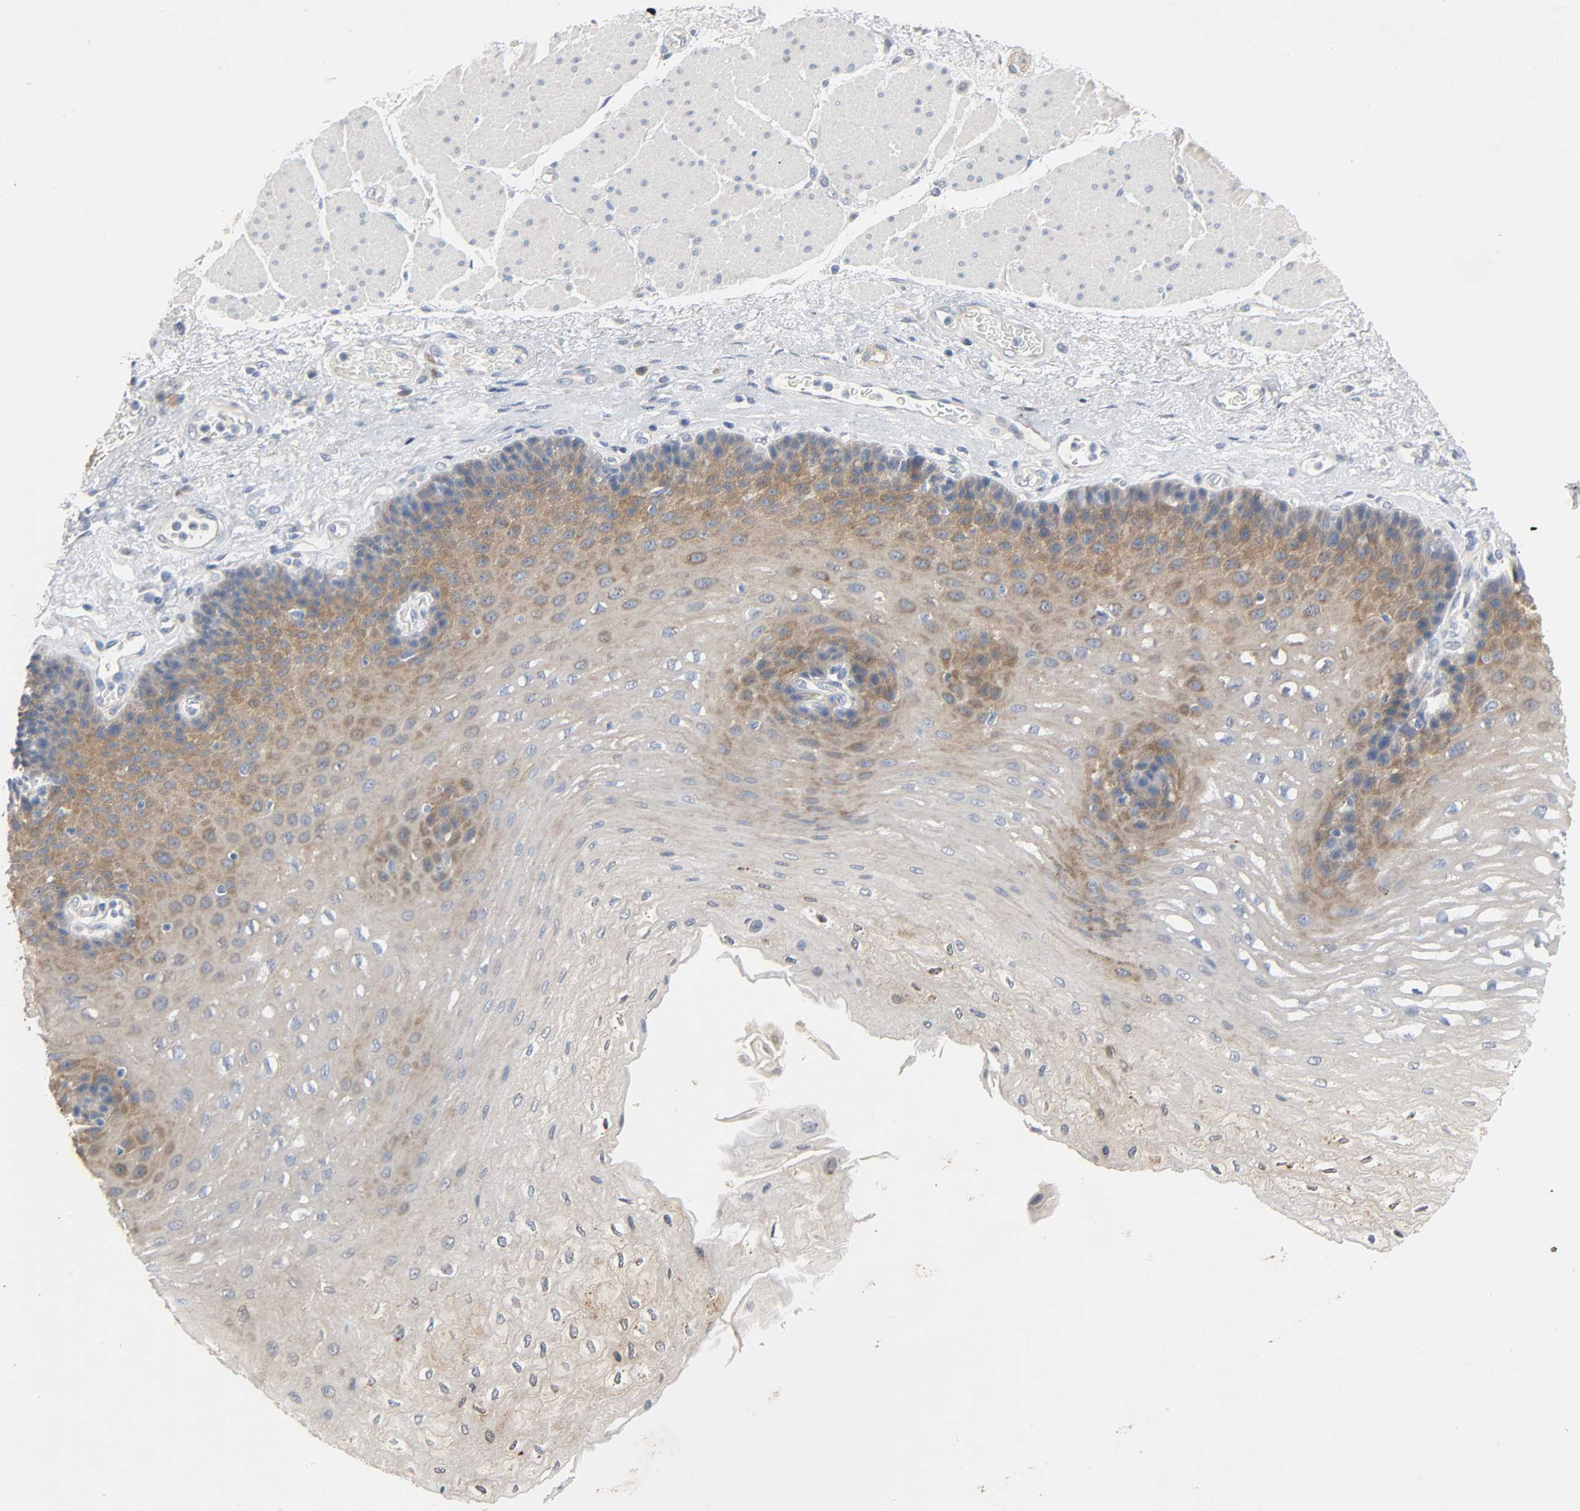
{"staining": {"intensity": "moderate", "quantity": "25%-75%", "location": "cytoplasmic/membranous"}, "tissue": "esophagus", "cell_type": "Squamous epithelial cells", "image_type": "normal", "snomed": [{"axis": "morphology", "description": "Normal tissue, NOS"}, {"axis": "topography", "description": "Esophagus"}], "caption": "Brown immunohistochemical staining in unremarkable esophagus exhibits moderate cytoplasmic/membranous positivity in approximately 25%-75% of squamous epithelial cells.", "gene": "ARPC1A", "patient": {"sex": "female", "age": 72}}